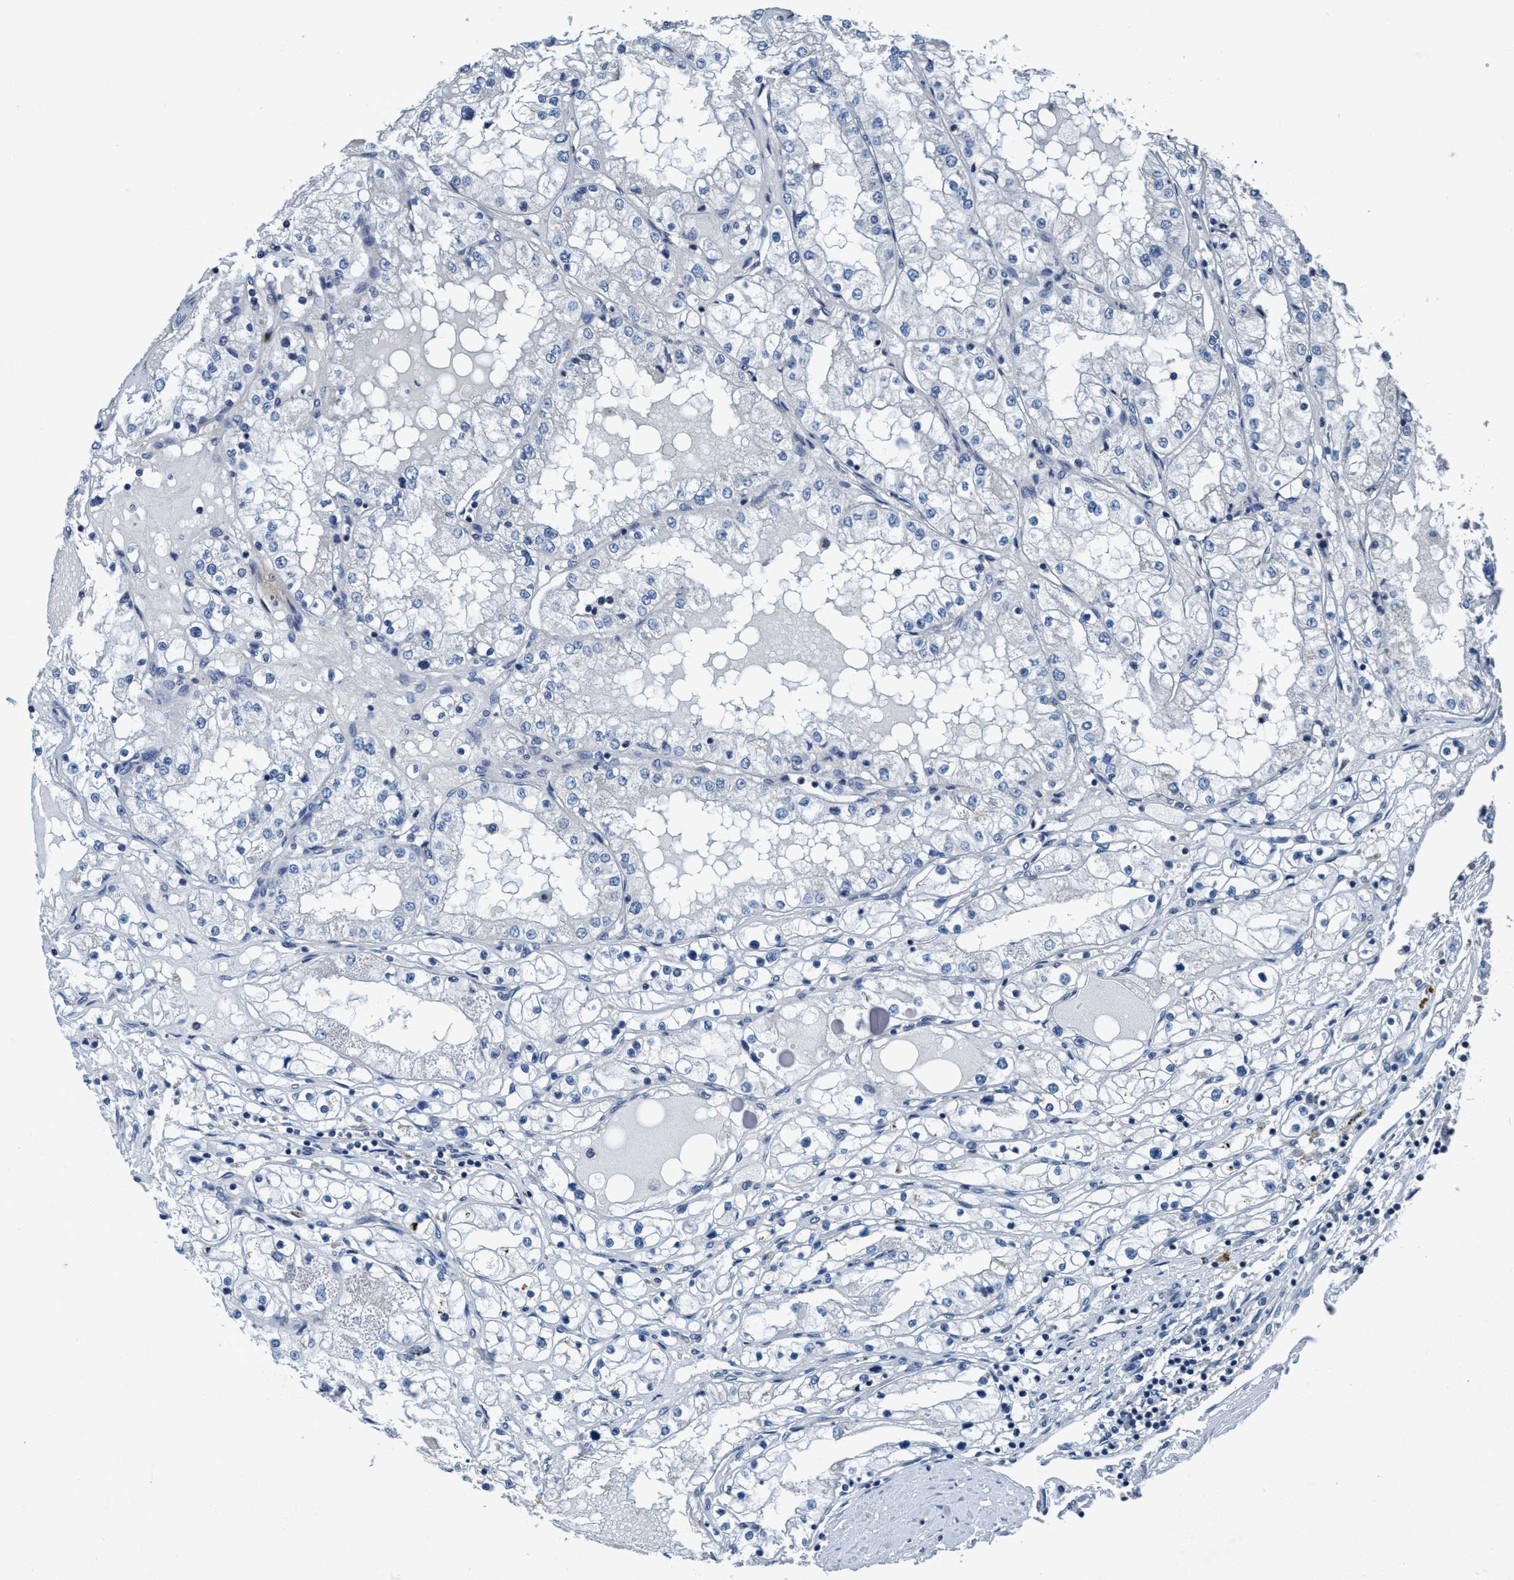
{"staining": {"intensity": "negative", "quantity": "none", "location": "none"}, "tissue": "renal cancer", "cell_type": "Tumor cells", "image_type": "cancer", "snomed": [{"axis": "morphology", "description": "Adenocarcinoma, NOS"}, {"axis": "topography", "description": "Kidney"}], "caption": "High power microscopy image of an immunohistochemistry photomicrograph of renal cancer (adenocarcinoma), revealing no significant positivity in tumor cells. Brightfield microscopy of immunohistochemistry (IHC) stained with DAB (3,3'-diaminobenzidine) (brown) and hematoxylin (blue), captured at high magnification.", "gene": "ANKFN1", "patient": {"sex": "male", "age": 68}}